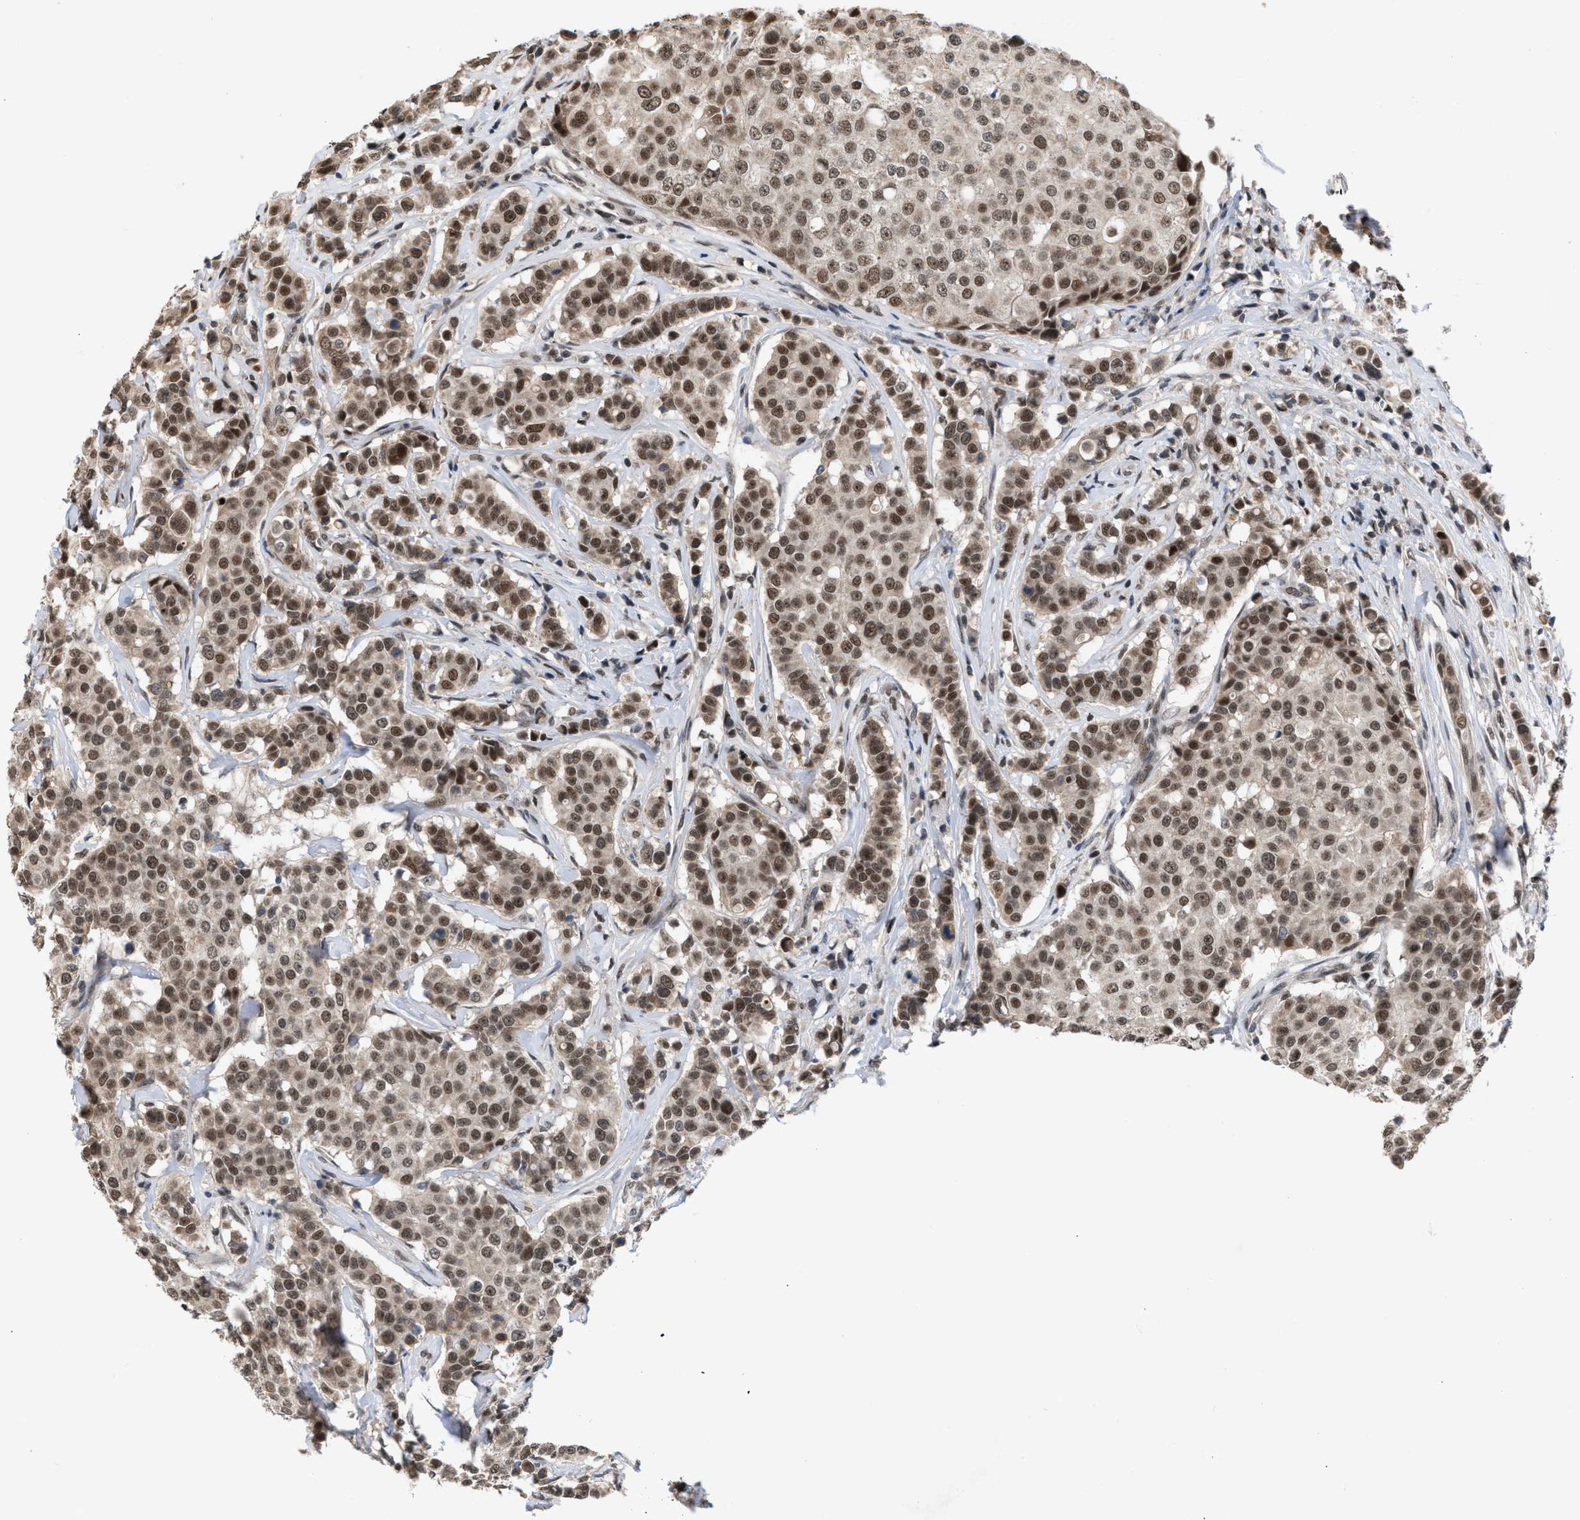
{"staining": {"intensity": "moderate", "quantity": ">75%", "location": "nuclear"}, "tissue": "breast cancer", "cell_type": "Tumor cells", "image_type": "cancer", "snomed": [{"axis": "morphology", "description": "Duct carcinoma"}, {"axis": "topography", "description": "Breast"}], "caption": "High-magnification brightfield microscopy of breast cancer (intraductal carcinoma) stained with DAB (brown) and counterstained with hematoxylin (blue). tumor cells exhibit moderate nuclear expression is seen in approximately>75% of cells.", "gene": "C9orf78", "patient": {"sex": "female", "age": 27}}